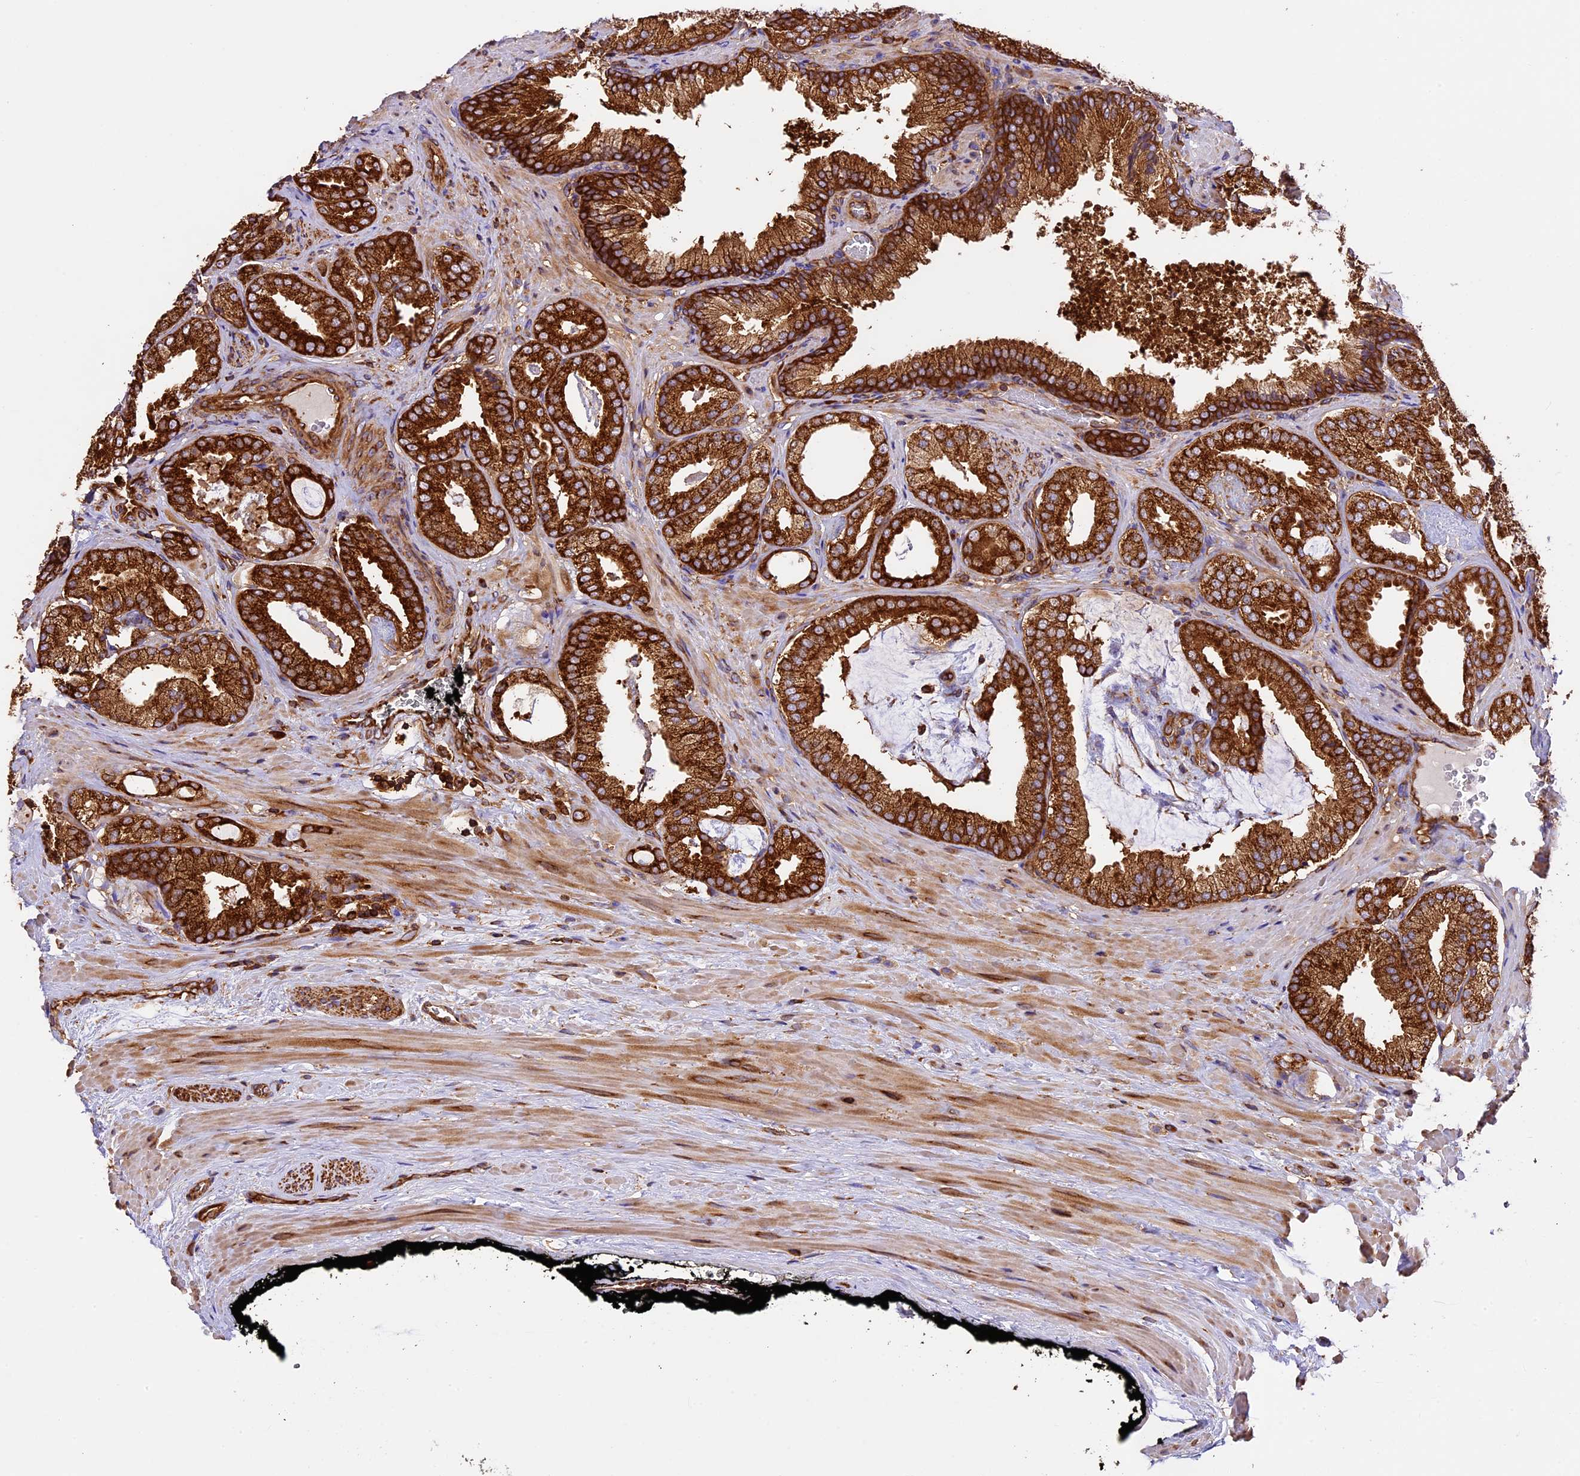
{"staining": {"intensity": "strong", "quantity": ">75%", "location": "cytoplasmic/membranous"}, "tissue": "prostate cancer", "cell_type": "Tumor cells", "image_type": "cancer", "snomed": [{"axis": "morphology", "description": "Adenocarcinoma, Low grade"}, {"axis": "topography", "description": "Prostate"}], "caption": "Immunohistochemistry (IHC) histopathology image of neoplastic tissue: human low-grade adenocarcinoma (prostate) stained using immunohistochemistry (IHC) exhibits high levels of strong protein expression localized specifically in the cytoplasmic/membranous of tumor cells, appearing as a cytoplasmic/membranous brown color.", "gene": "KARS1", "patient": {"sex": "male", "age": 71}}